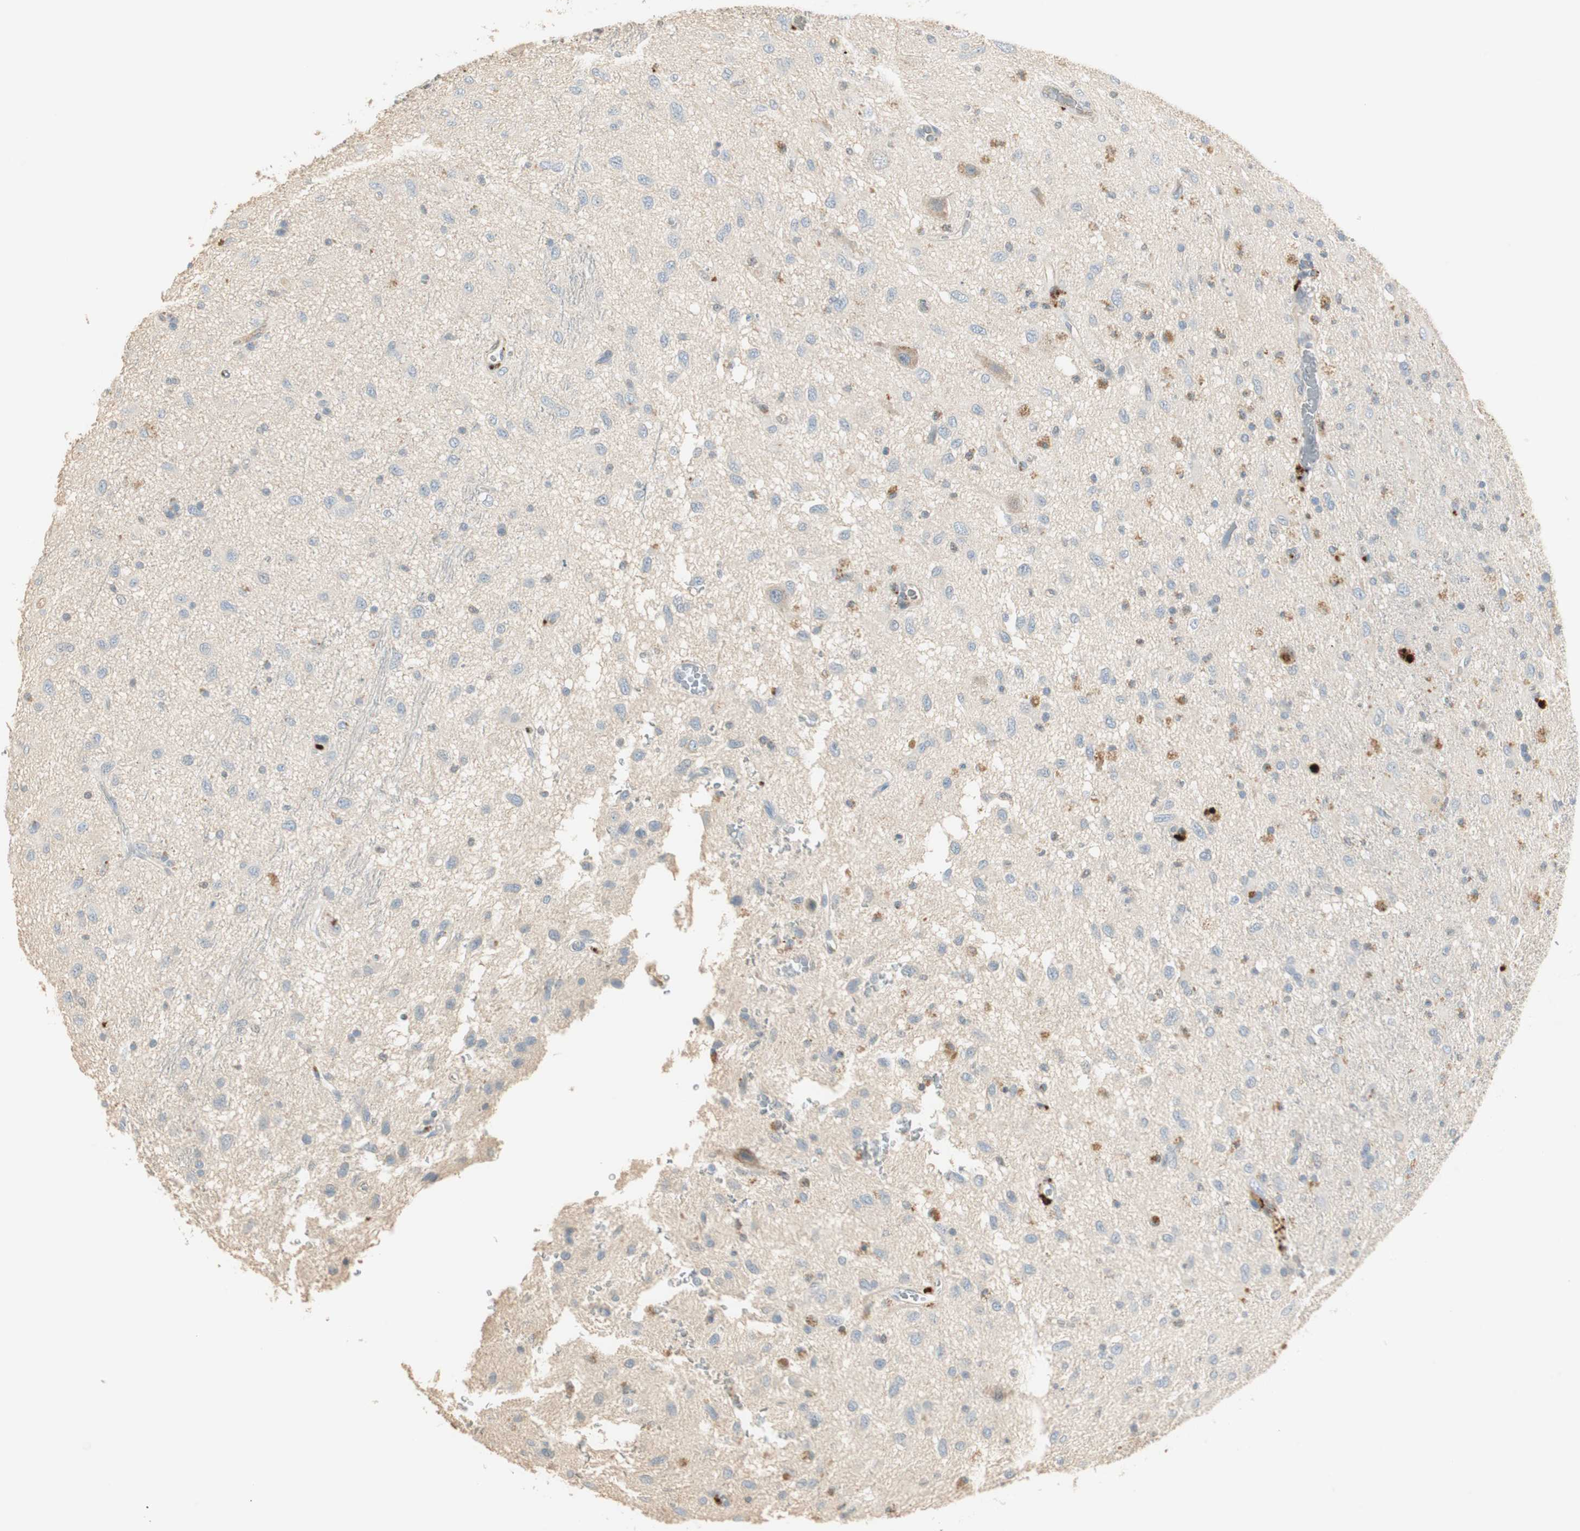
{"staining": {"intensity": "negative", "quantity": "none", "location": "none"}, "tissue": "glioma", "cell_type": "Tumor cells", "image_type": "cancer", "snomed": [{"axis": "morphology", "description": "Glioma, malignant, Low grade"}, {"axis": "topography", "description": "Brain"}], "caption": "Tumor cells are negative for protein expression in human malignant glioma (low-grade). The staining was performed using DAB (3,3'-diaminobenzidine) to visualize the protein expression in brown, while the nuclei were stained in blue with hematoxylin (Magnification: 20x).", "gene": "RUNX2", "patient": {"sex": "male", "age": 77}}